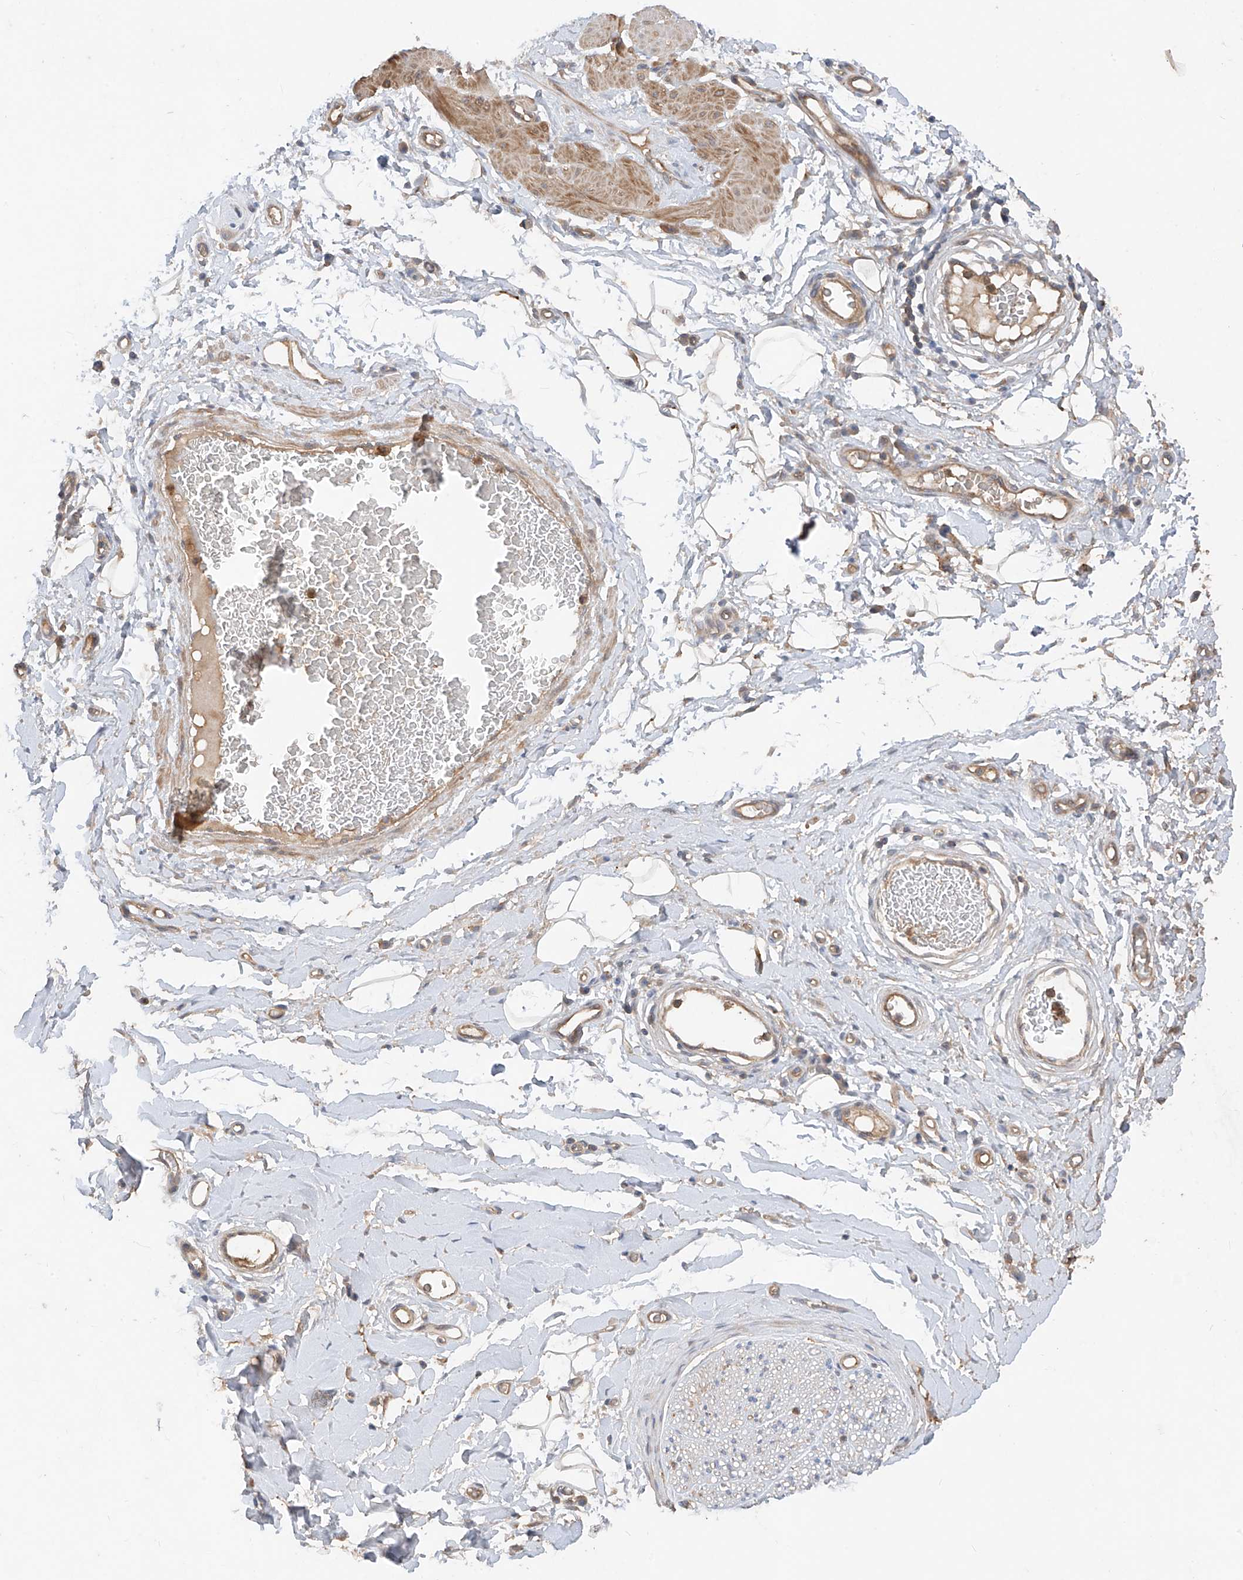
{"staining": {"intensity": "moderate", "quantity": ">75%", "location": "cytoplasmic/membranous"}, "tissue": "adipose tissue", "cell_type": "Adipocytes", "image_type": "normal", "snomed": [{"axis": "morphology", "description": "Normal tissue, NOS"}, {"axis": "morphology", "description": "Adenocarcinoma, NOS"}, {"axis": "topography", "description": "Stomach, upper"}, {"axis": "topography", "description": "Peripheral nerve tissue"}], "caption": "Immunohistochemistry (IHC) of normal human adipose tissue displays medium levels of moderate cytoplasmic/membranous expression in approximately >75% of adipocytes.", "gene": "CACNA2D4", "patient": {"sex": "male", "age": 62}}